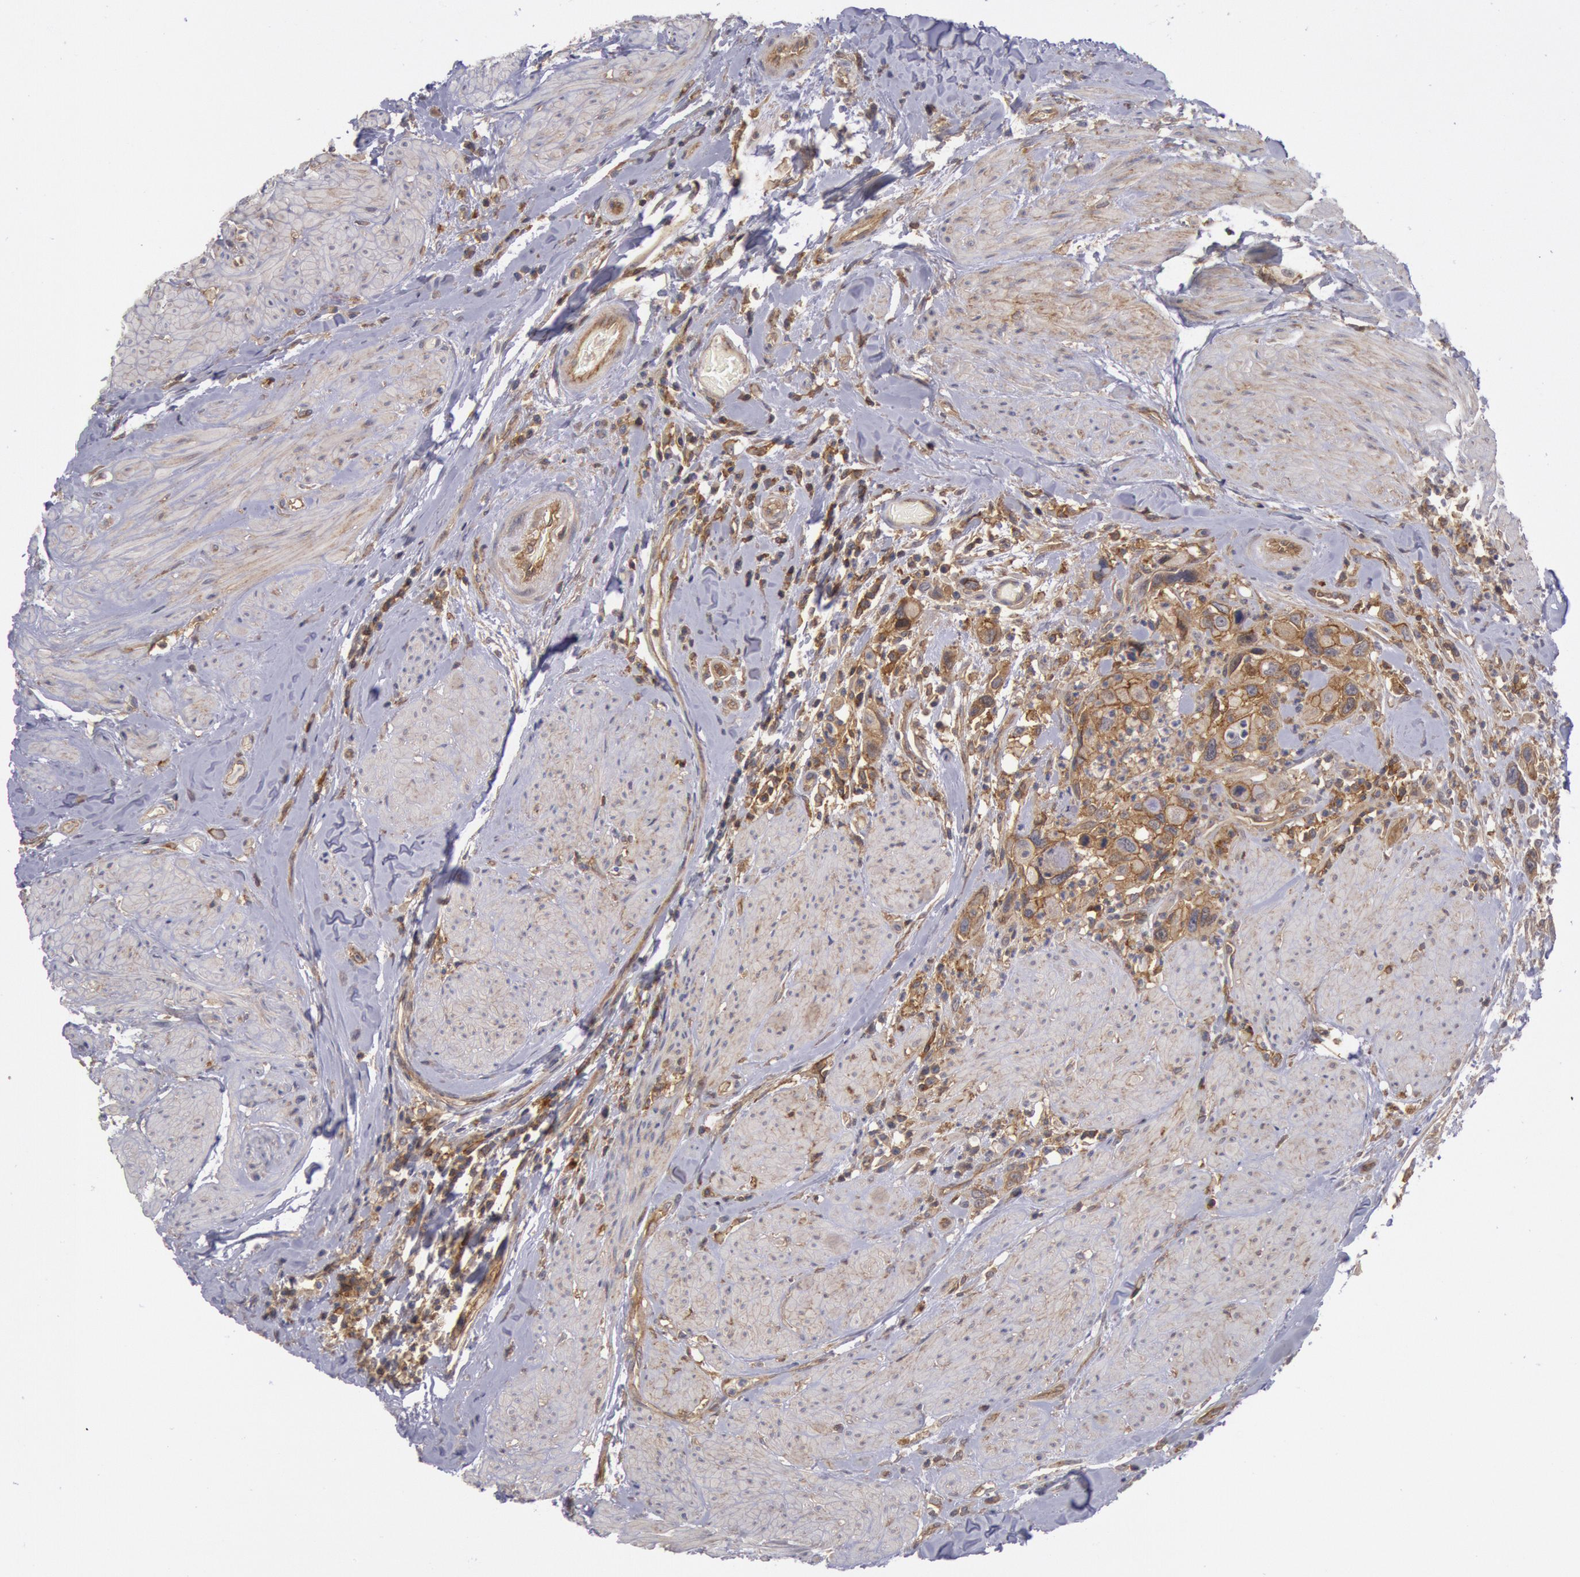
{"staining": {"intensity": "moderate", "quantity": "25%-75%", "location": "cytoplasmic/membranous"}, "tissue": "urothelial cancer", "cell_type": "Tumor cells", "image_type": "cancer", "snomed": [{"axis": "morphology", "description": "Urothelial carcinoma, High grade"}, {"axis": "topography", "description": "Urinary bladder"}], "caption": "High-grade urothelial carcinoma stained with a brown dye displays moderate cytoplasmic/membranous positive expression in about 25%-75% of tumor cells.", "gene": "STX4", "patient": {"sex": "male", "age": 66}}